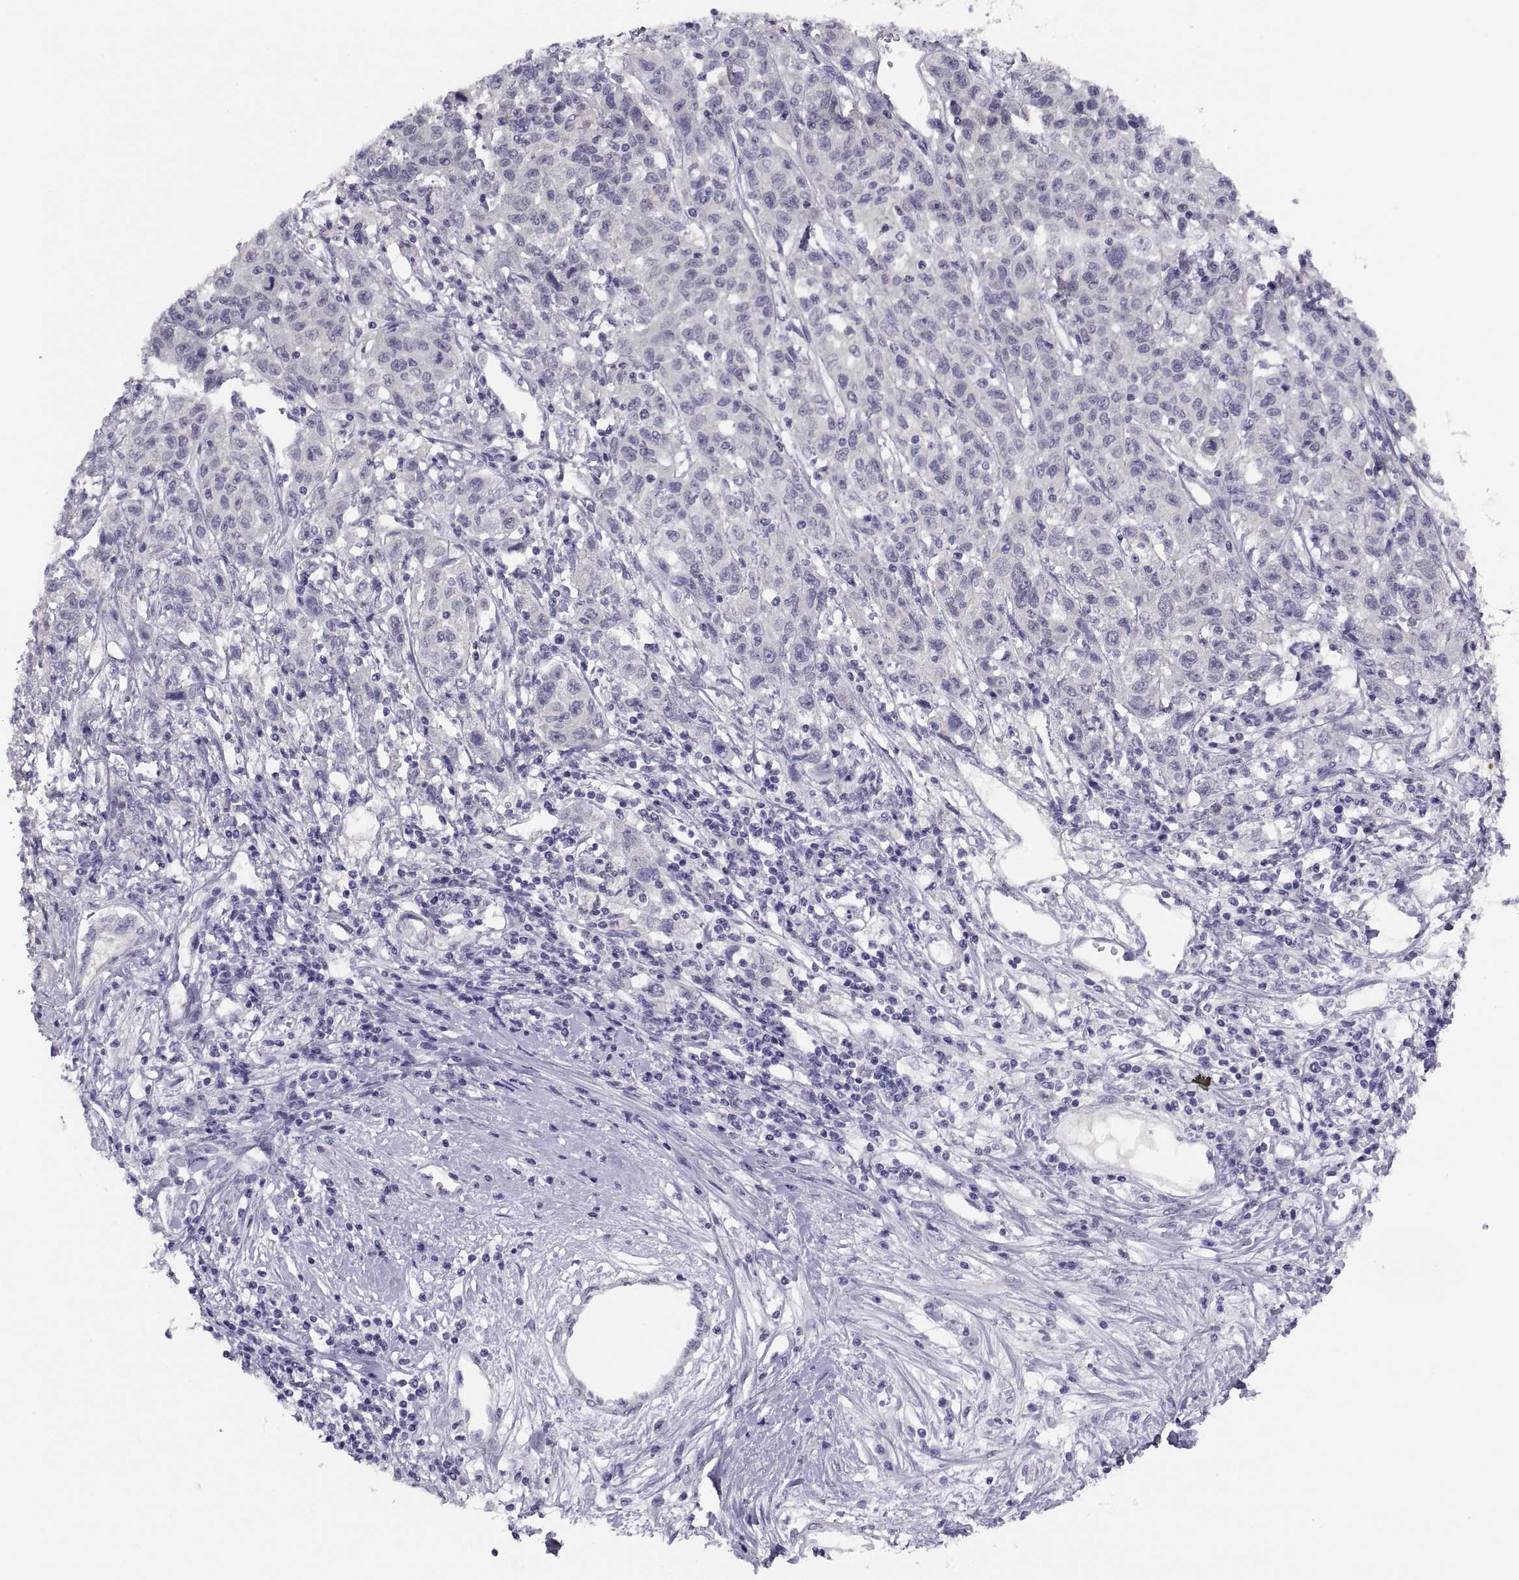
{"staining": {"intensity": "negative", "quantity": "none", "location": "none"}, "tissue": "liver cancer", "cell_type": "Tumor cells", "image_type": "cancer", "snomed": [{"axis": "morphology", "description": "Adenocarcinoma, NOS"}, {"axis": "morphology", "description": "Cholangiocarcinoma"}, {"axis": "topography", "description": "Liver"}], "caption": "Liver cancer stained for a protein using immunohistochemistry exhibits no expression tumor cells.", "gene": "STRC", "patient": {"sex": "male", "age": 64}}